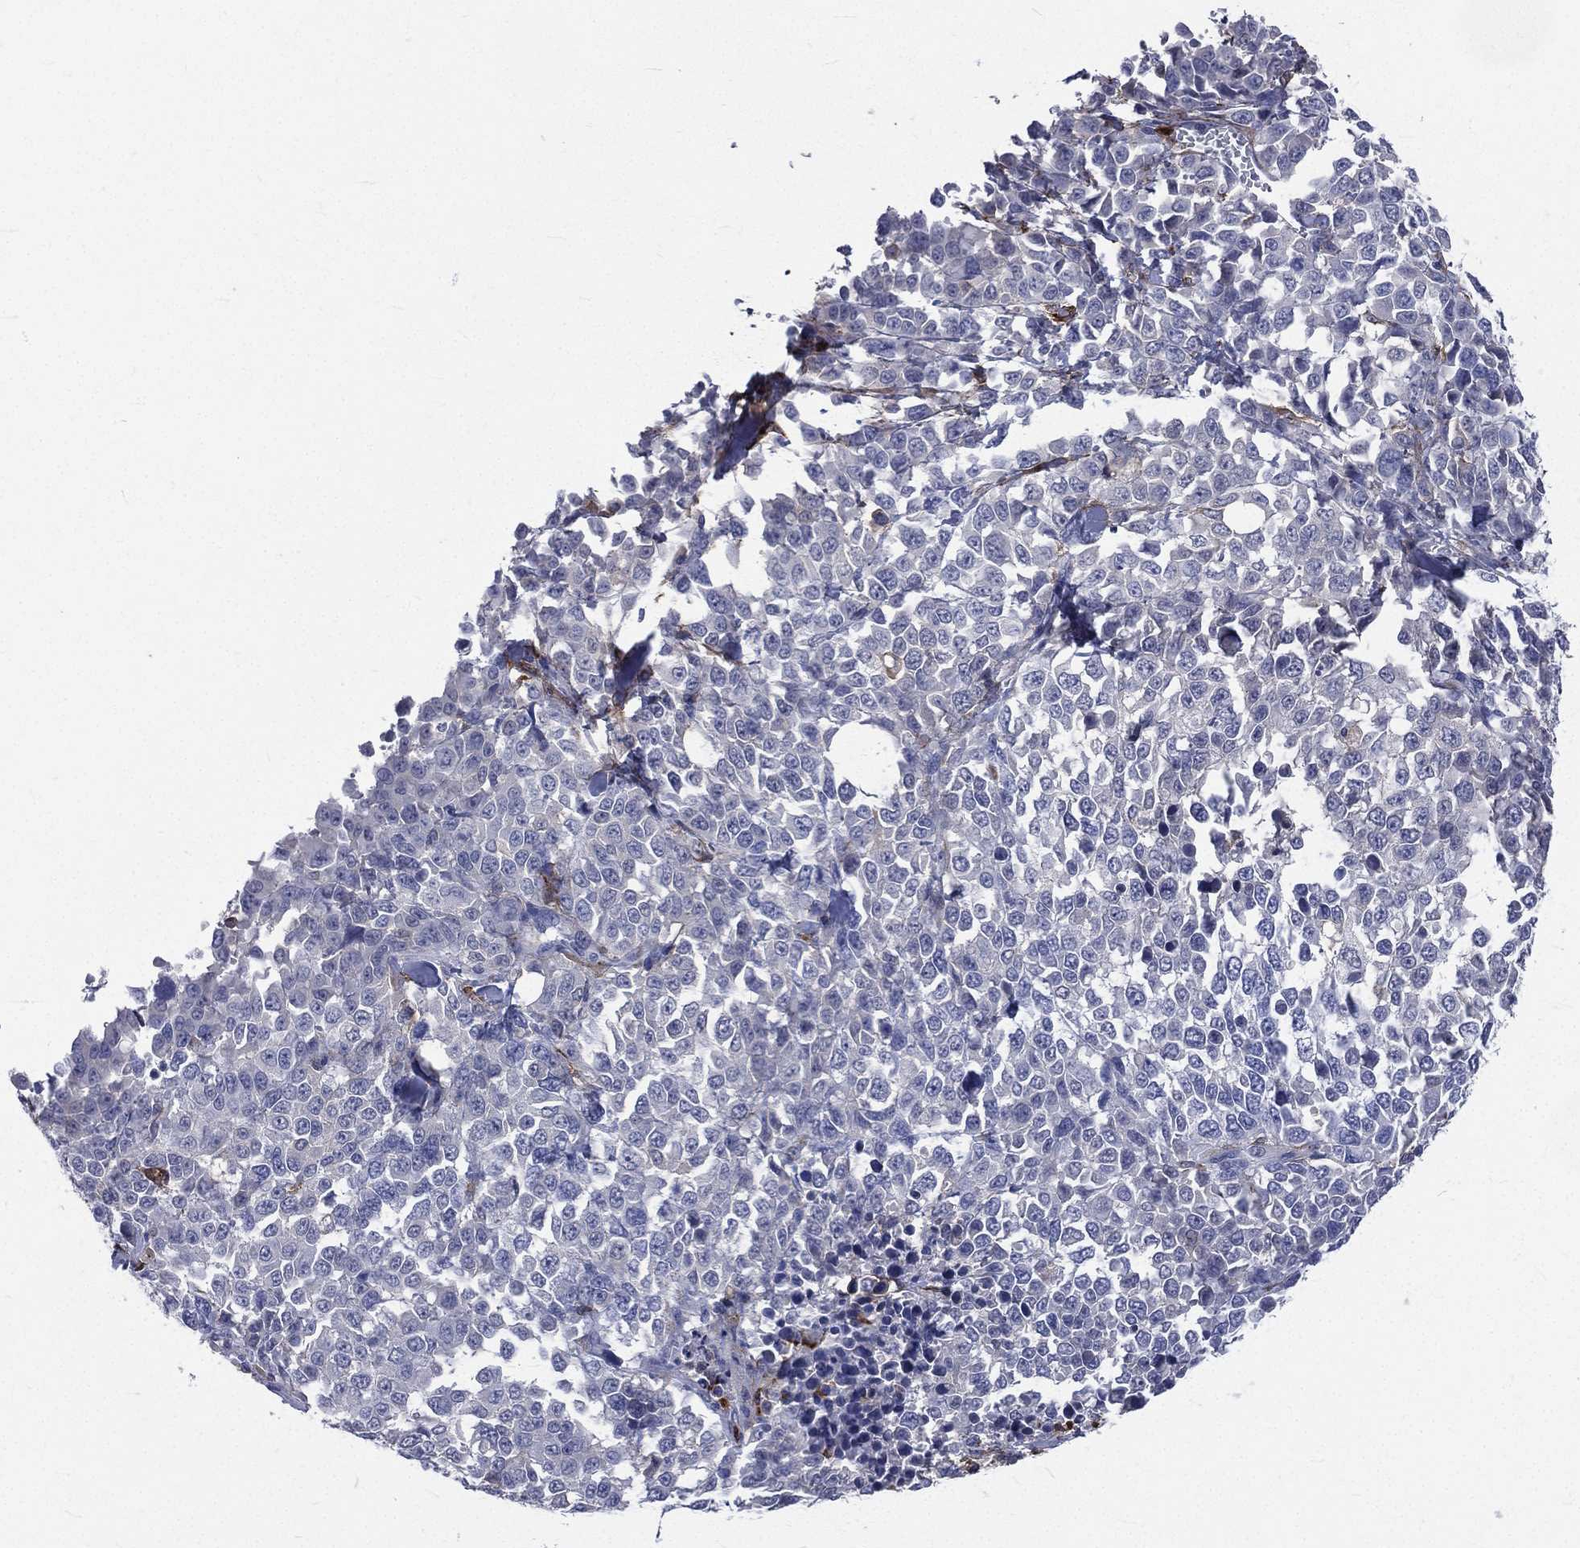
{"staining": {"intensity": "negative", "quantity": "none", "location": "none"}, "tissue": "melanoma", "cell_type": "Tumor cells", "image_type": "cancer", "snomed": [{"axis": "morphology", "description": "Malignant melanoma, Metastatic site"}, {"axis": "topography", "description": "Skin"}], "caption": "Melanoma stained for a protein using IHC reveals no positivity tumor cells.", "gene": "BASP1", "patient": {"sex": "male", "age": 84}}